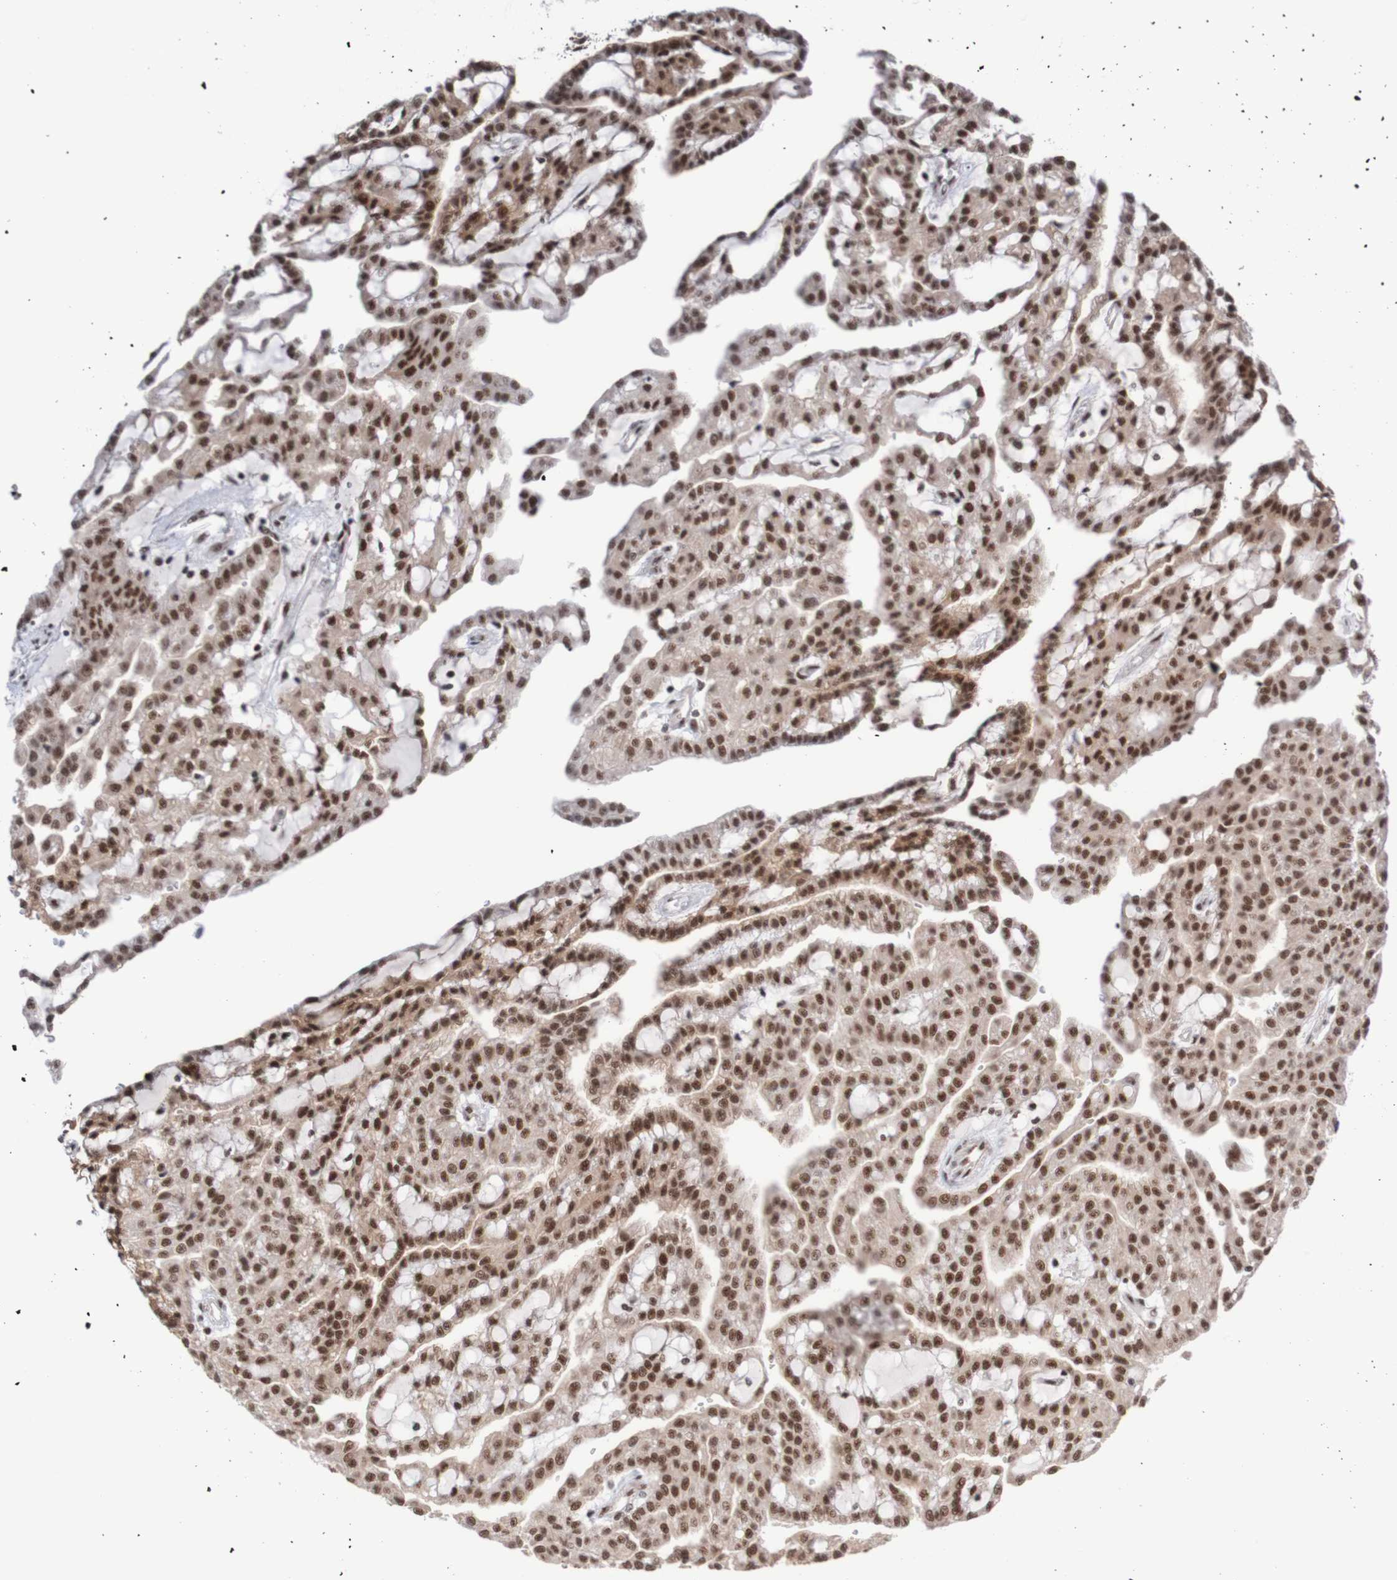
{"staining": {"intensity": "strong", "quantity": ">75%", "location": "nuclear"}, "tissue": "renal cancer", "cell_type": "Tumor cells", "image_type": "cancer", "snomed": [{"axis": "morphology", "description": "Adenocarcinoma, NOS"}, {"axis": "topography", "description": "Kidney"}], "caption": "This histopathology image shows immunohistochemistry (IHC) staining of human adenocarcinoma (renal), with high strong nuclear expression in approximately >75% of tumor cells.", "gene": "CDC5L", "patient": {"sex": "male", "age": 63}}